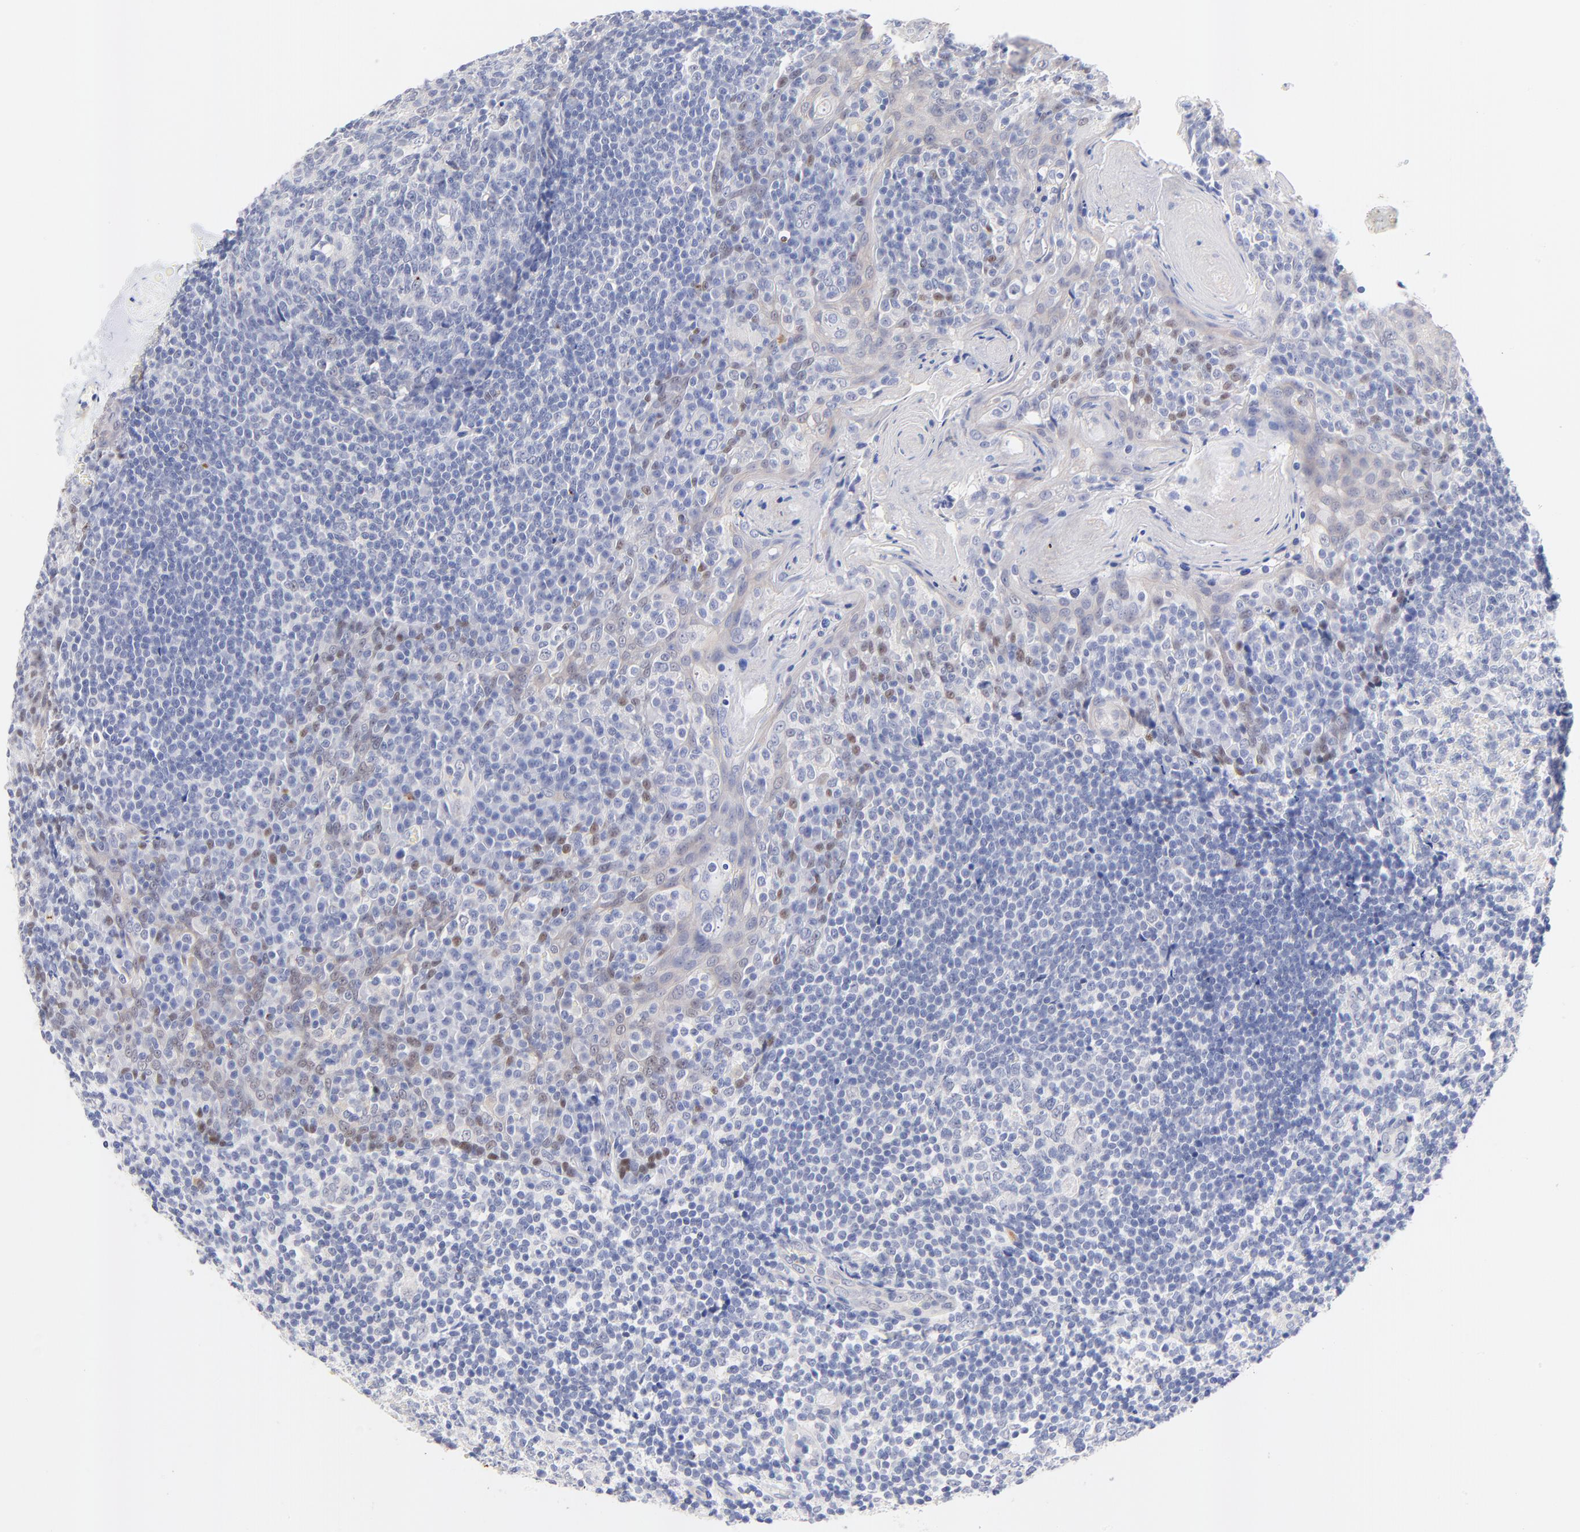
{"staining": {"intensity": "negative", "quantity": "none", "location": "none"}, "tissue": "tonsil", "cell_type": "Germinal center cells", "image_type": "normal", "snomed": [{"axis": "morphology", "description": "Normal tissue, NOS"}, {"axis": "topography", "description": "Tonsil"}], "caption": "Human tonsil stained for a protein using immunohistochemistry (IHC) reveals no expression in germinal center cells.", "gene": "FAM117B", "patient": {"sex": "male", "age": 31}}